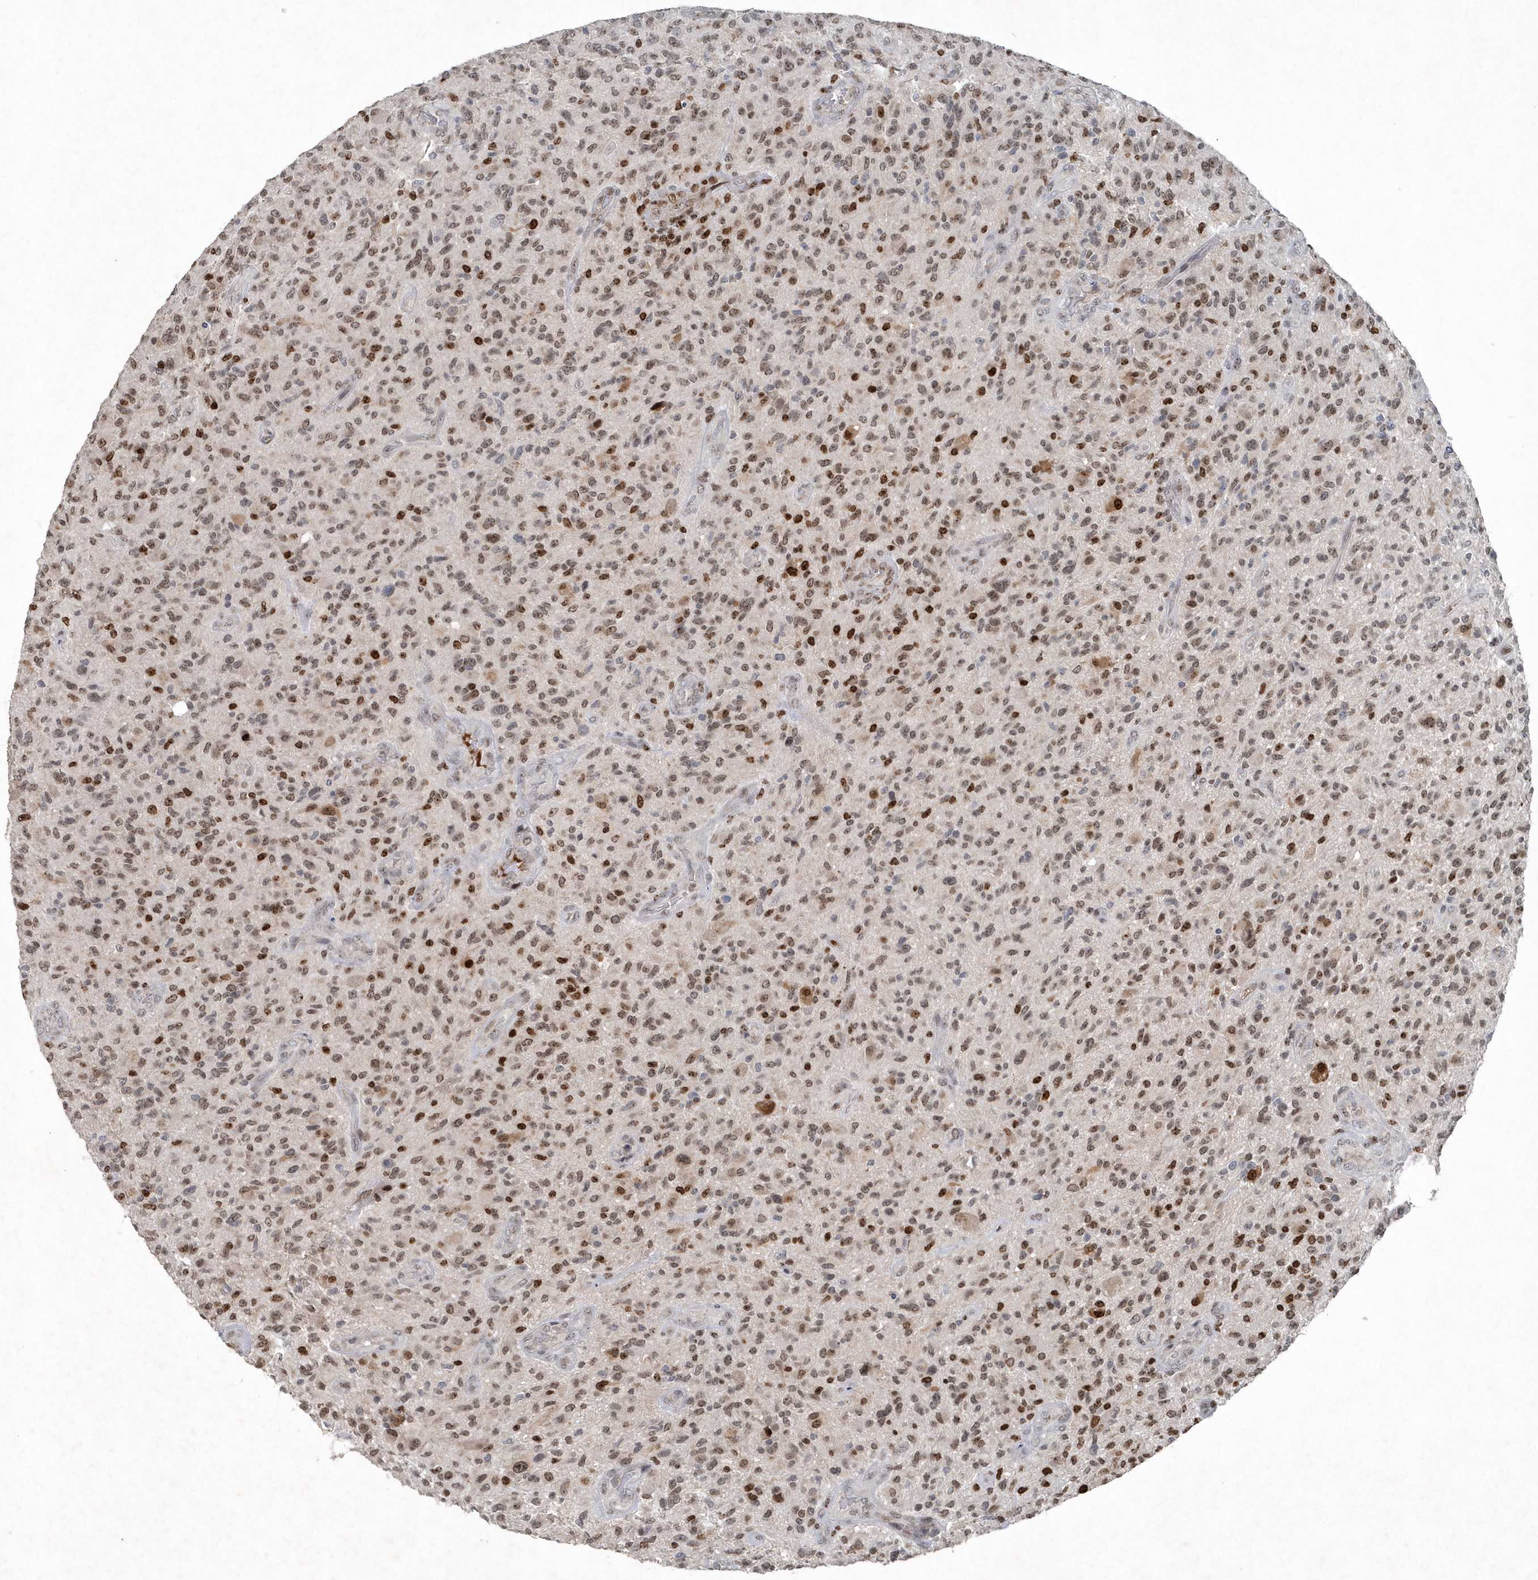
{"staining": {"intensity": "moderate", "quantity": ">75%", "location": "nuclear"}, "tissue": "glioma", "cell_type": "Tumor cells", "image_type": "cancer", "snomed": [{"axis": "morphology", "description": "Glioma, malignant, High grade"}, {"axis": "topography", "description": "Brain"}], "caption": "Protein expression analysis of human glioma reveals moderate nuclear expression in approximately >75% of tumor cells.", "gene": "QTRT2", "patient": {"sex": "male", "age": 47}}